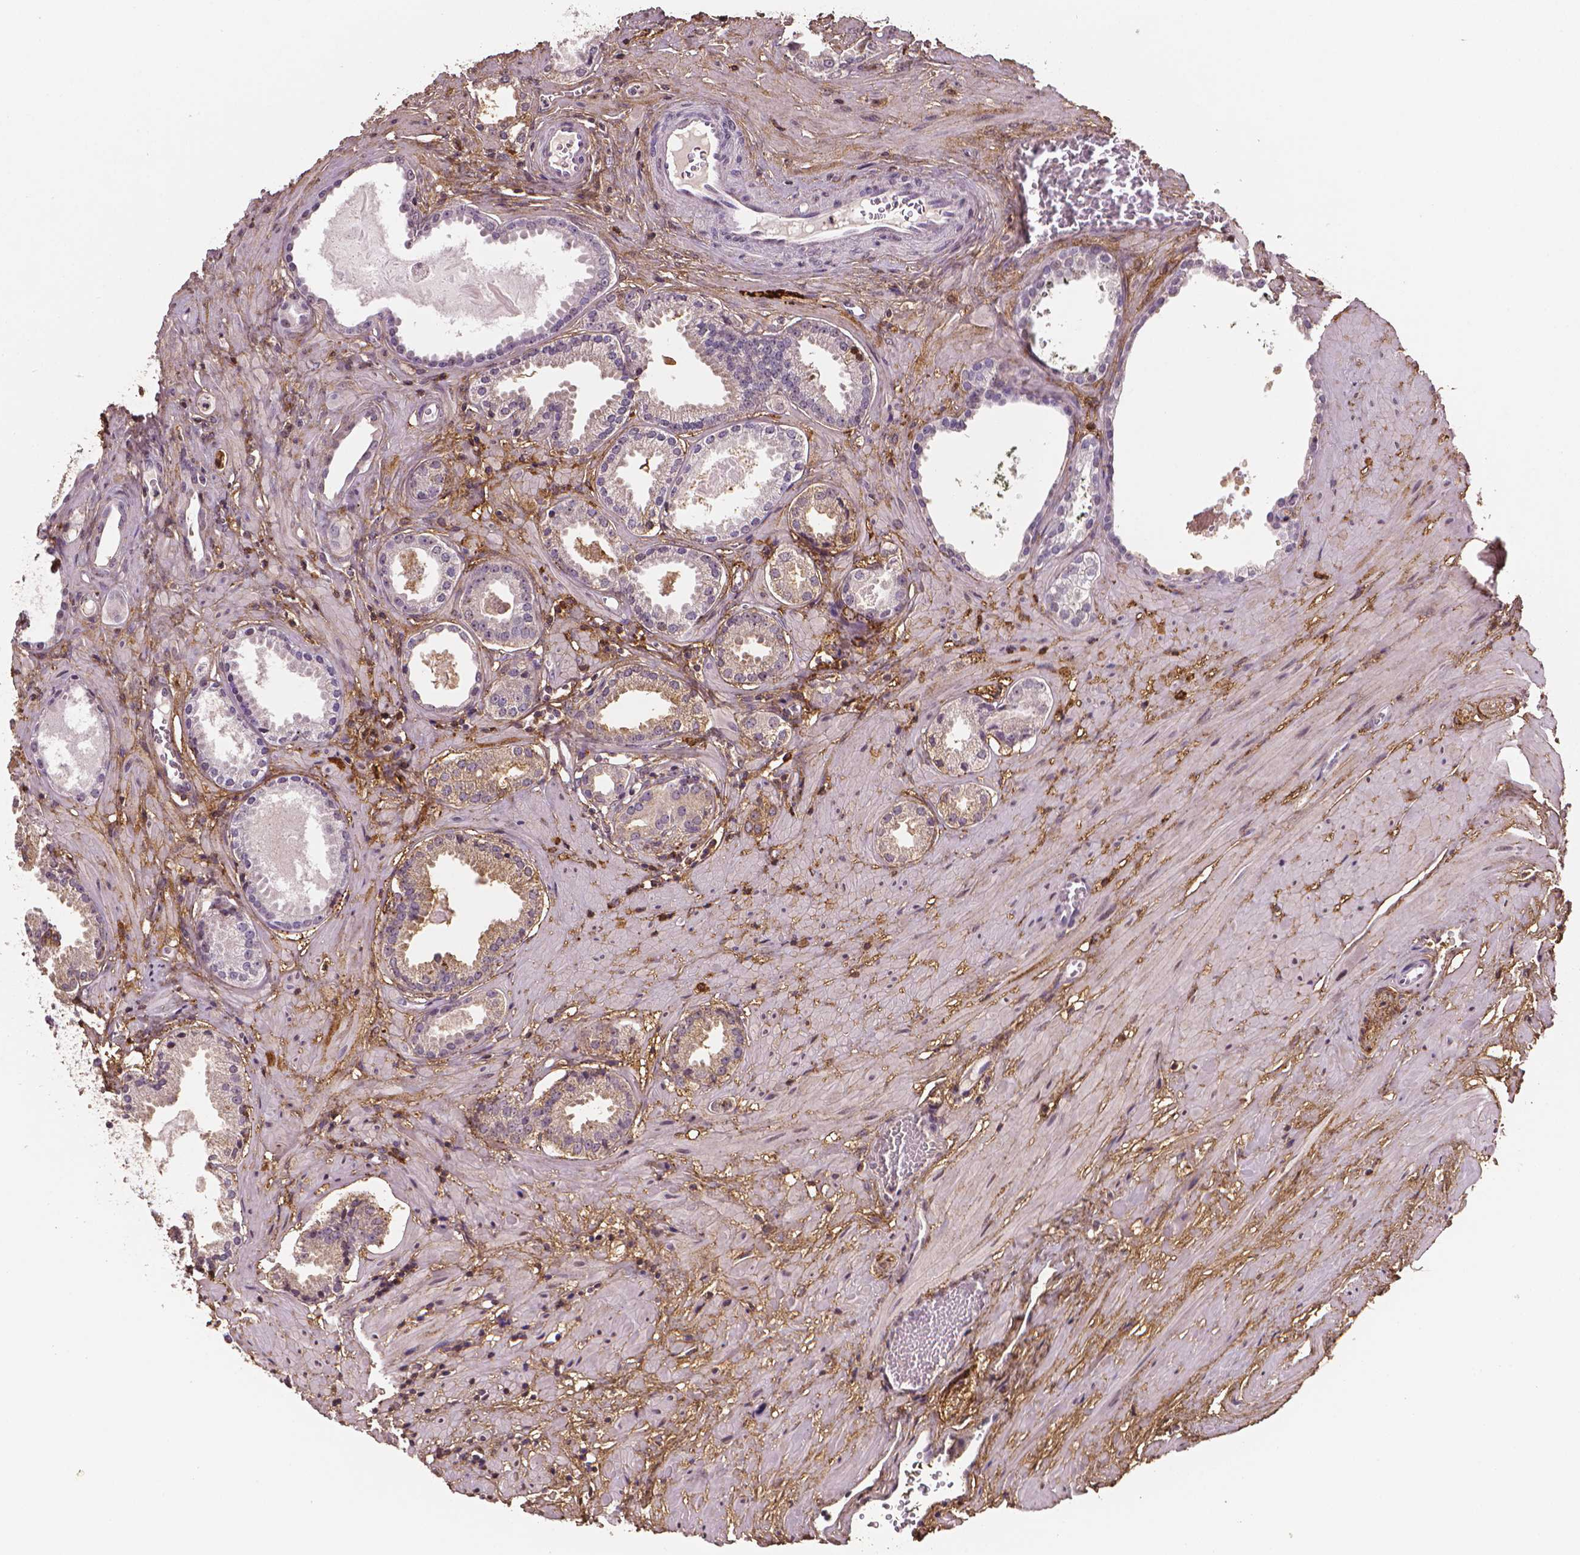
{"staining": {"intensity": "weak", "quantity": "<25%", "location": "cytoplasmic/membranous"}, "tissue": "prostate cancer", "cell_type": "Tumor cells", "image_type": "cancer", "snomed": [{"axis": "morphology", "description": "Adenocarcinoma, NOS"}, {"axis": "morphology", "description": "Adenocarcinoma, Low grade"}, {"axis": "topography", "description": "Prostate"}], "caption": "IHC micrograph of prostate cancer (low-grade adenocarcinoma) stained for a protein (brown), which exhibits no expression in tumor cells. Nuclei are stained in blue.", "gene": "DCN", "patient": {"sex": "male", "age": 64}}